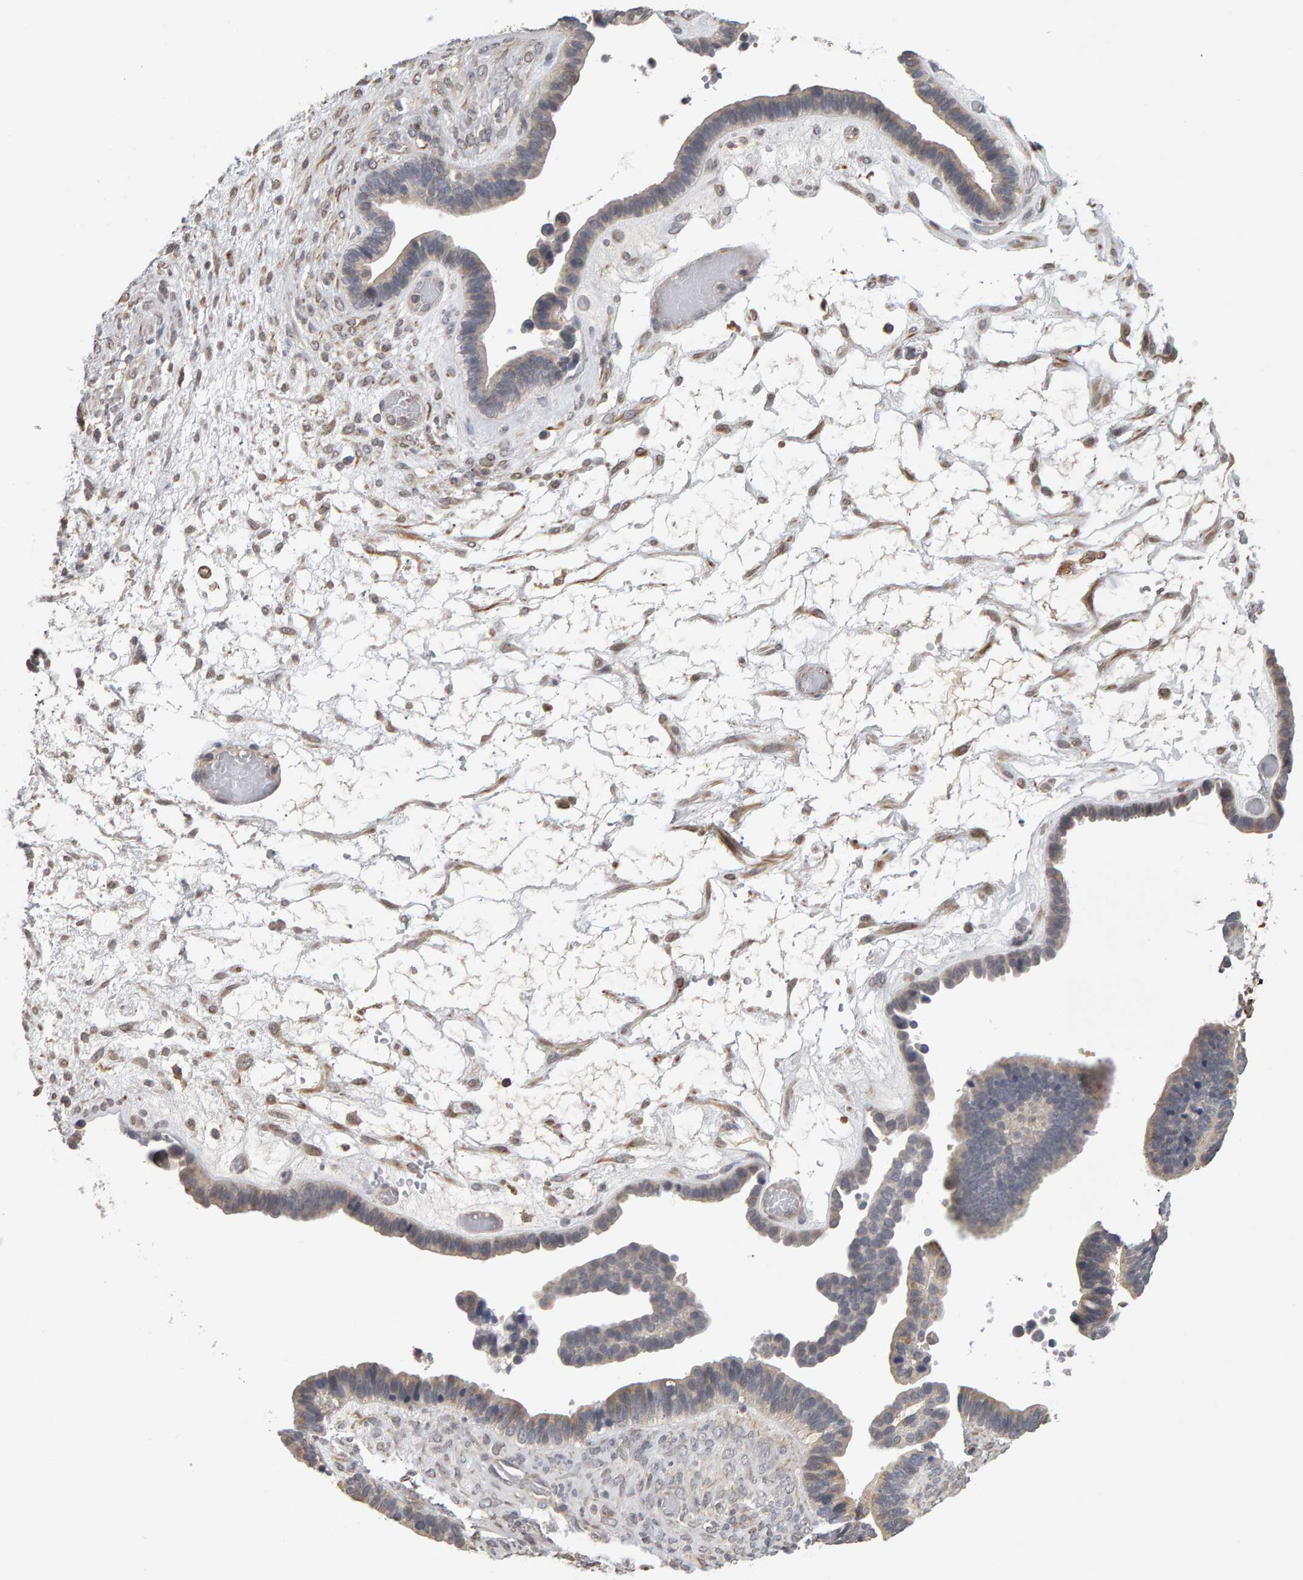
{"staining": {"intensity": "negative", "quantity": "none", "location": "none"}, "tissue": "ovarian cancer", "cell_type": "Tumor cells", "image_type": "cancer", "snomed": [{"axis": "morphology", "description": "Cystadenocarcinoma, serous, NOS"}, {"axis": "topography", "description": "Ovary"}], "caption": "Tumor cells are negative for protein expression in human ovarian serous cystadenocarcinoma.", "gene": "TEFM", "patient": {"sex": "female", "age": 56}}